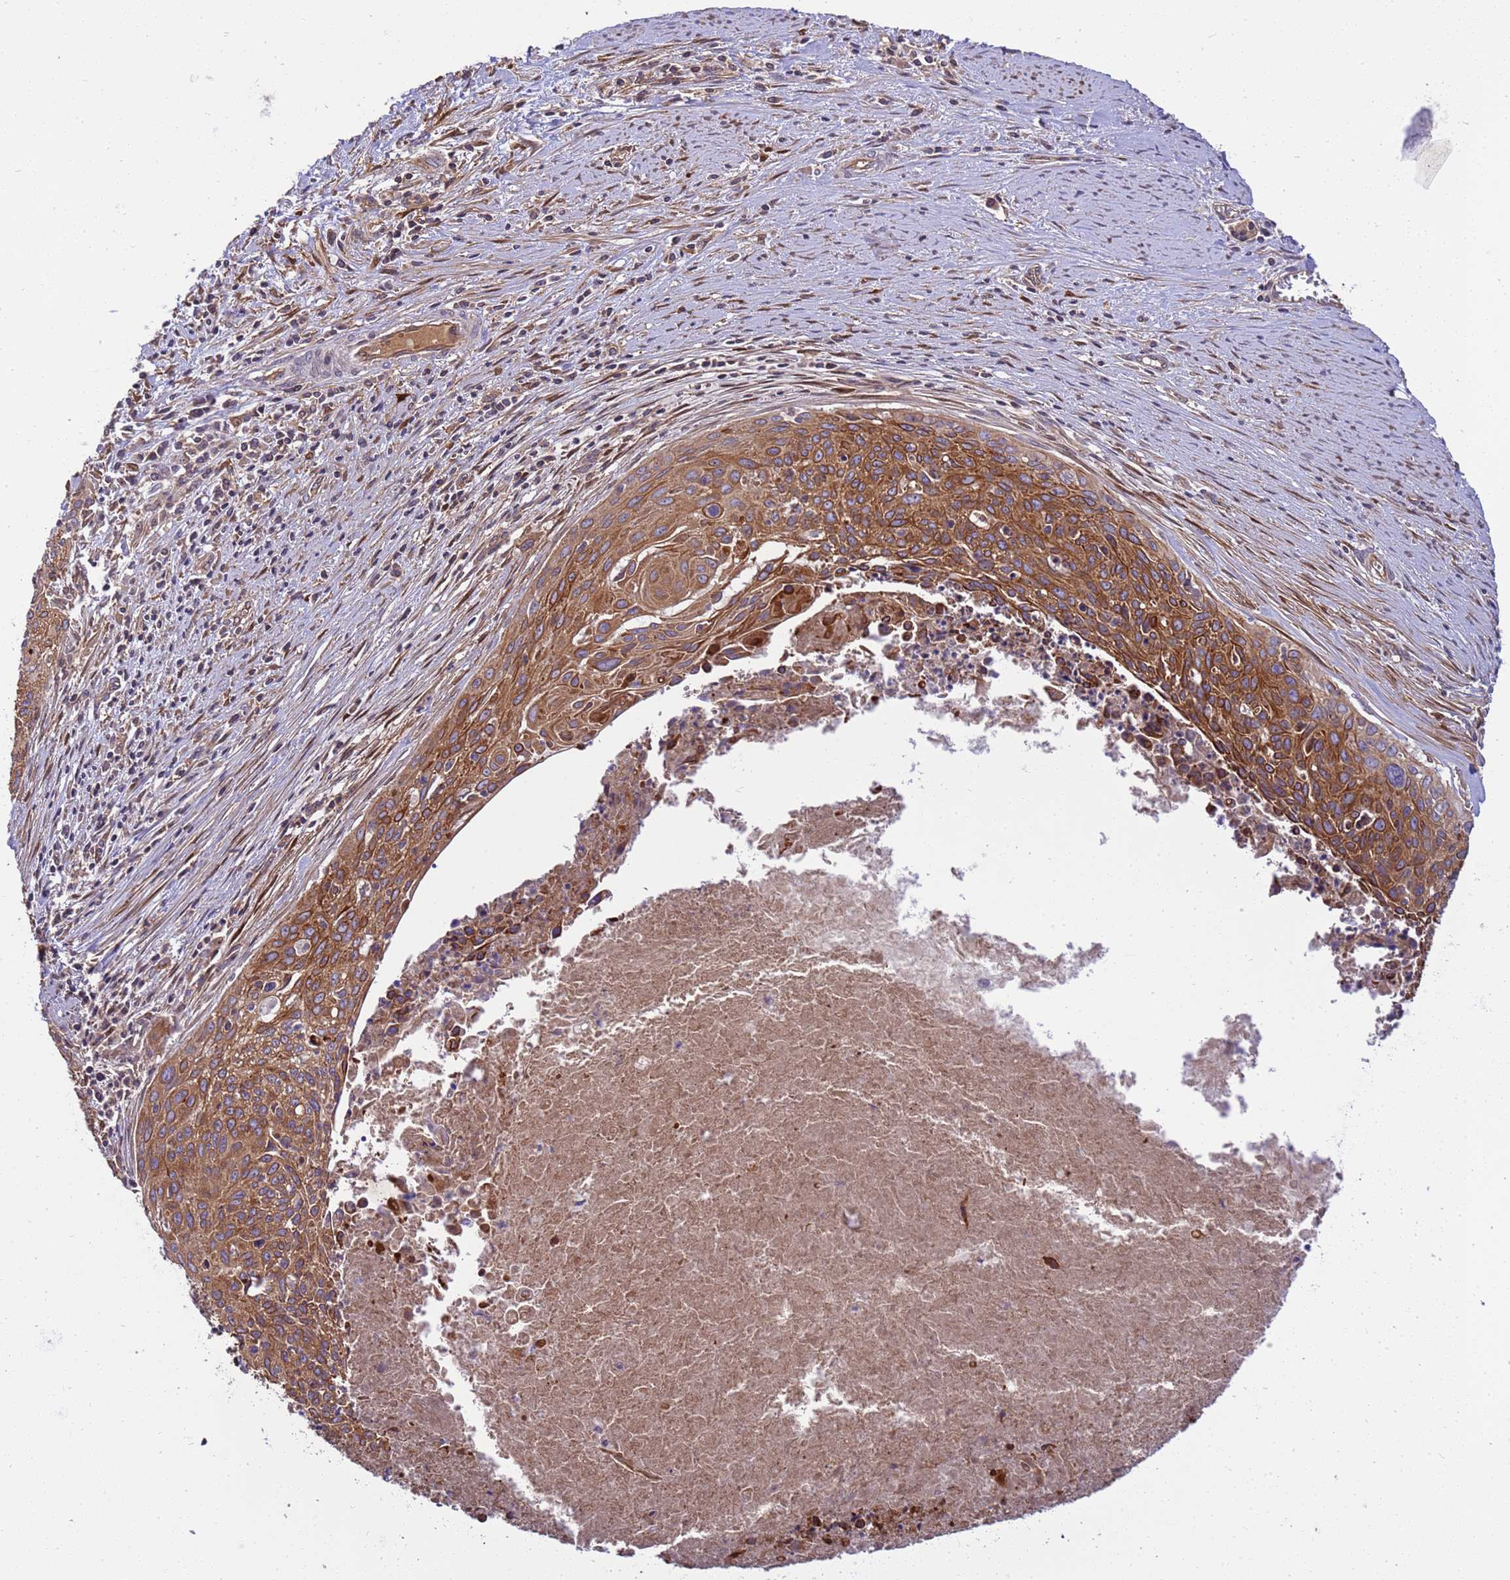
{"staining": {"intensity": "moderate", "quantity": ">75%", "location": "cytoplasmic/membranous"}, "tissue": "cervical cancer", "cell_type": "Tumor cells", "image_type": "cancer", "snomed": [{"axis": "morphology", "description": "Squamous cell carcinoma, NOS"}, {"axis": "topography", "description": "Cervix"}], "caption": "This histopathology image exhibits immunohistochemistry (IHC) staining of human cervical squamous cell carcinoma, with medium moderate cytoplasmic/membranous expression in about >75% of tumor cells.", "gene": "SMCO3", "patient": {"sex": "female", "age": 55}}